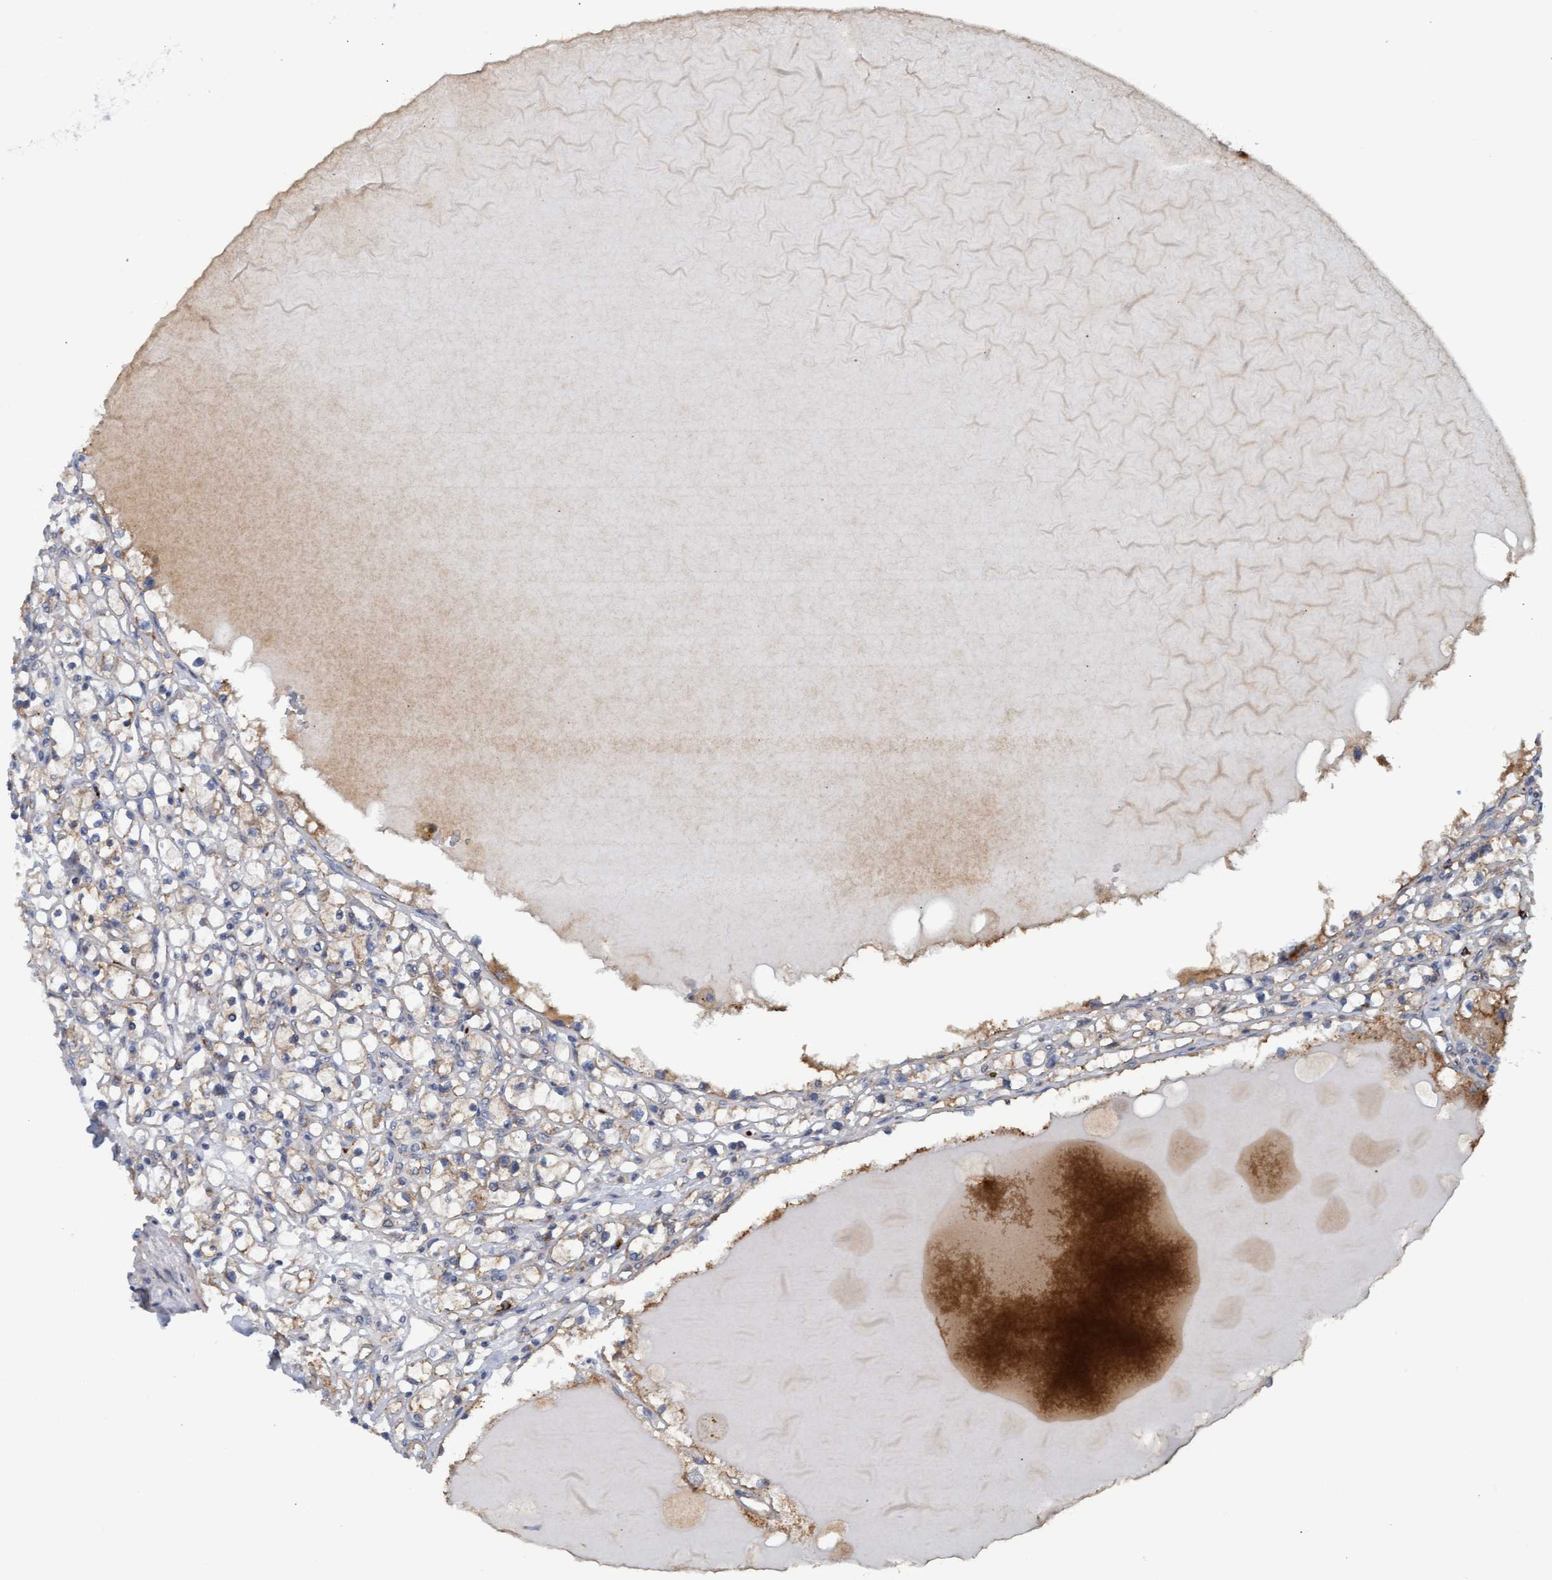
{"staining": {"intensity": "moderate", "quantity": "25%-75%", "location": "cytoplasmic/membranous"}, "tissue": "renal cancer", "cell_type": "Tumor cells", "image_type": "cancer", "snomed": [{"axis": "morphology", "description": "Adenocarcinoma, NOS"}, {"axis": "topography", "description": "Kidney"}], "caption": "Immunohistochemistry (IHC) micrograph of human renal adenocarcinoma stained for a protein (brown), which shows medium levels of moderate cytoplasmic/membranous staining in approximately 25%-75% of tumor cells.", "gene": "LRSAM1", "patient": {"sex": "male", "age": 56}}